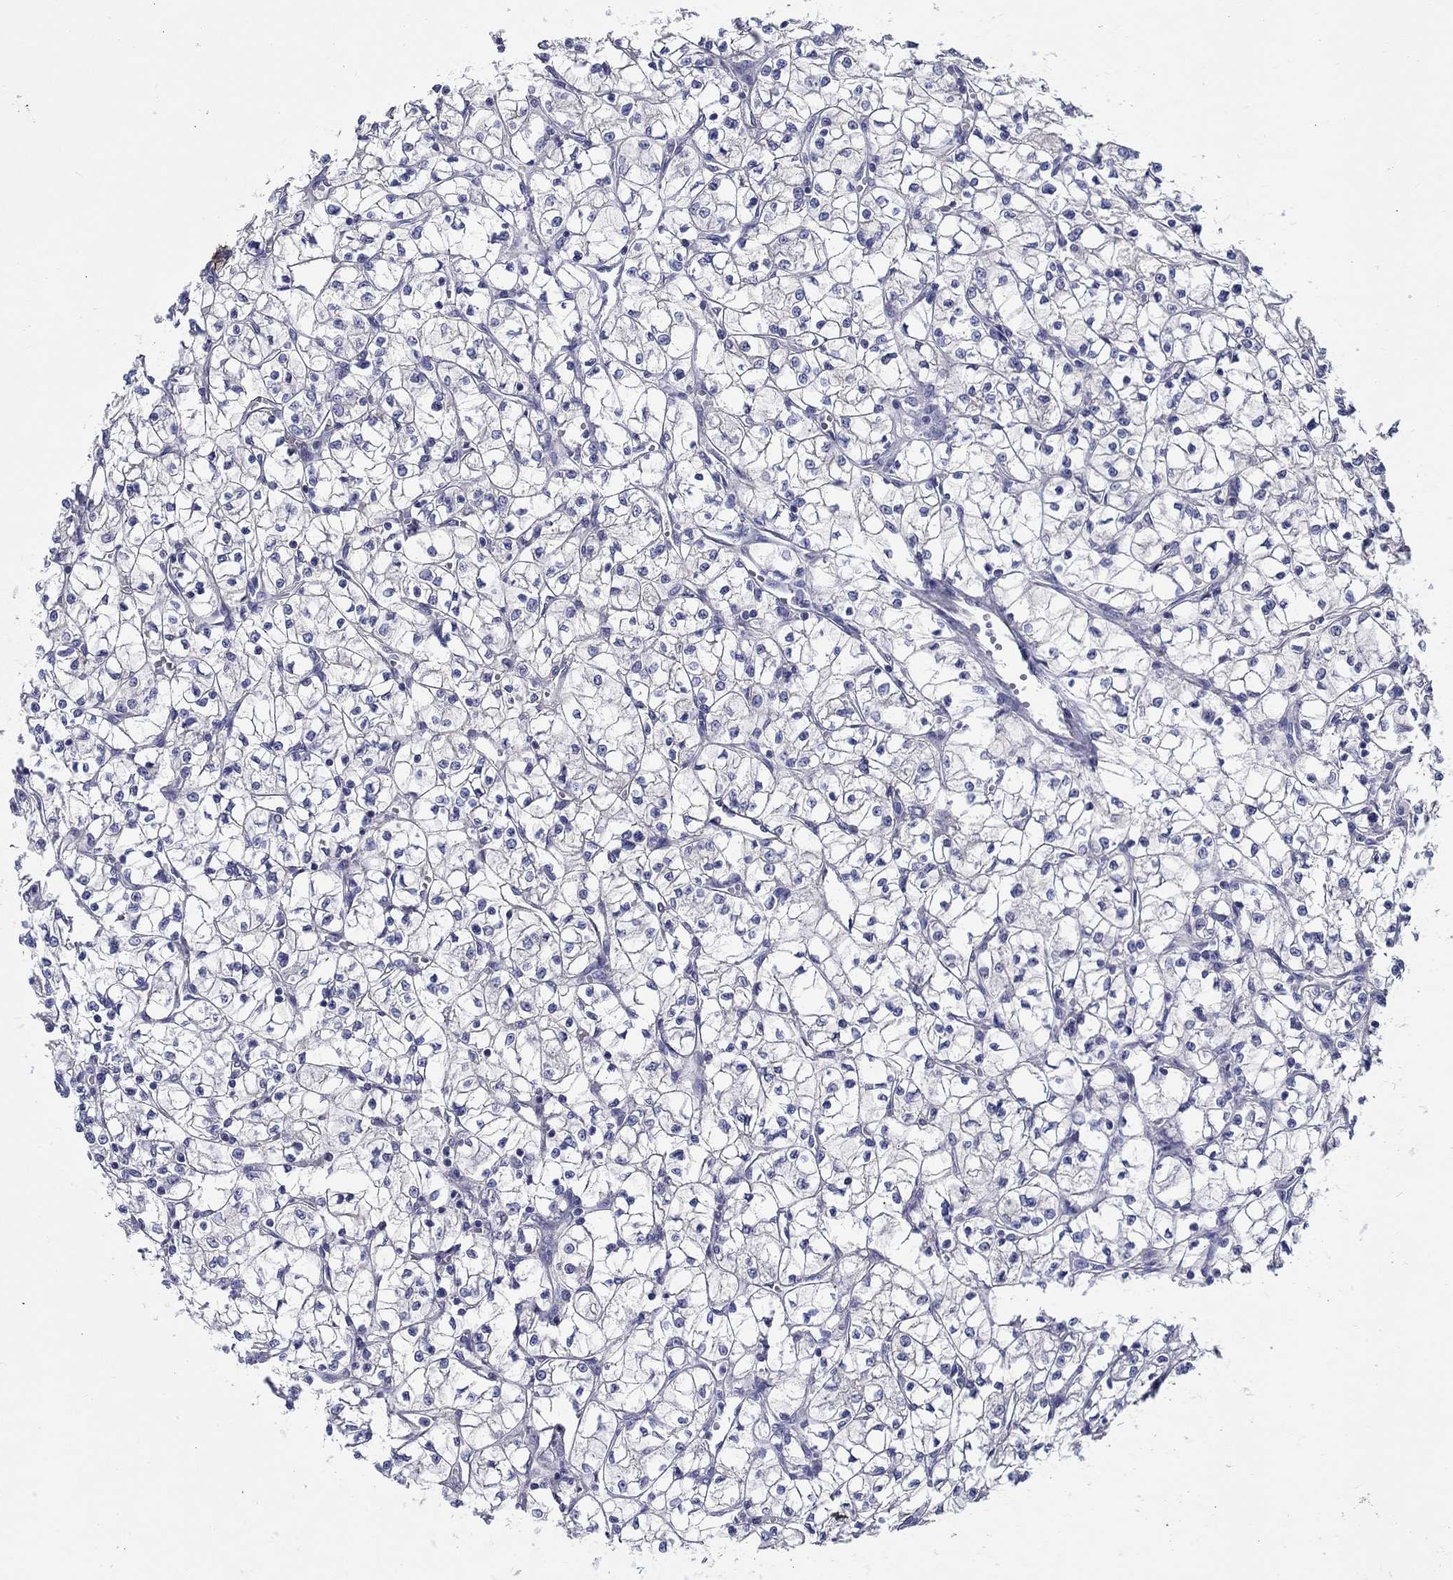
{"staining": {"intensity": "negative", "quantity": "none", "location": "none"}, "tissue": "renal cancer", "cell_type": "Tumor cells", "image_type": "cancer", "snomed": [{"axis": "morphology", "description": "Adenocarcinoma, NOS"}, {"axis": "topography", "description": "Kidney"}], "caption": "IHC micrograph of neoplastic tissue: renal cancer stained with DAB exhibits no significant protein staining in tumor cells. The staining was performed using DAB (3,3'-diaminobenzidine) to visualize the protein expression in brown, while the nuclei were stained in blue with hematoxylin (Magnification: 20x).", "gene": "SLC30A3", "patient": {"sex": "female", "age": 64}}